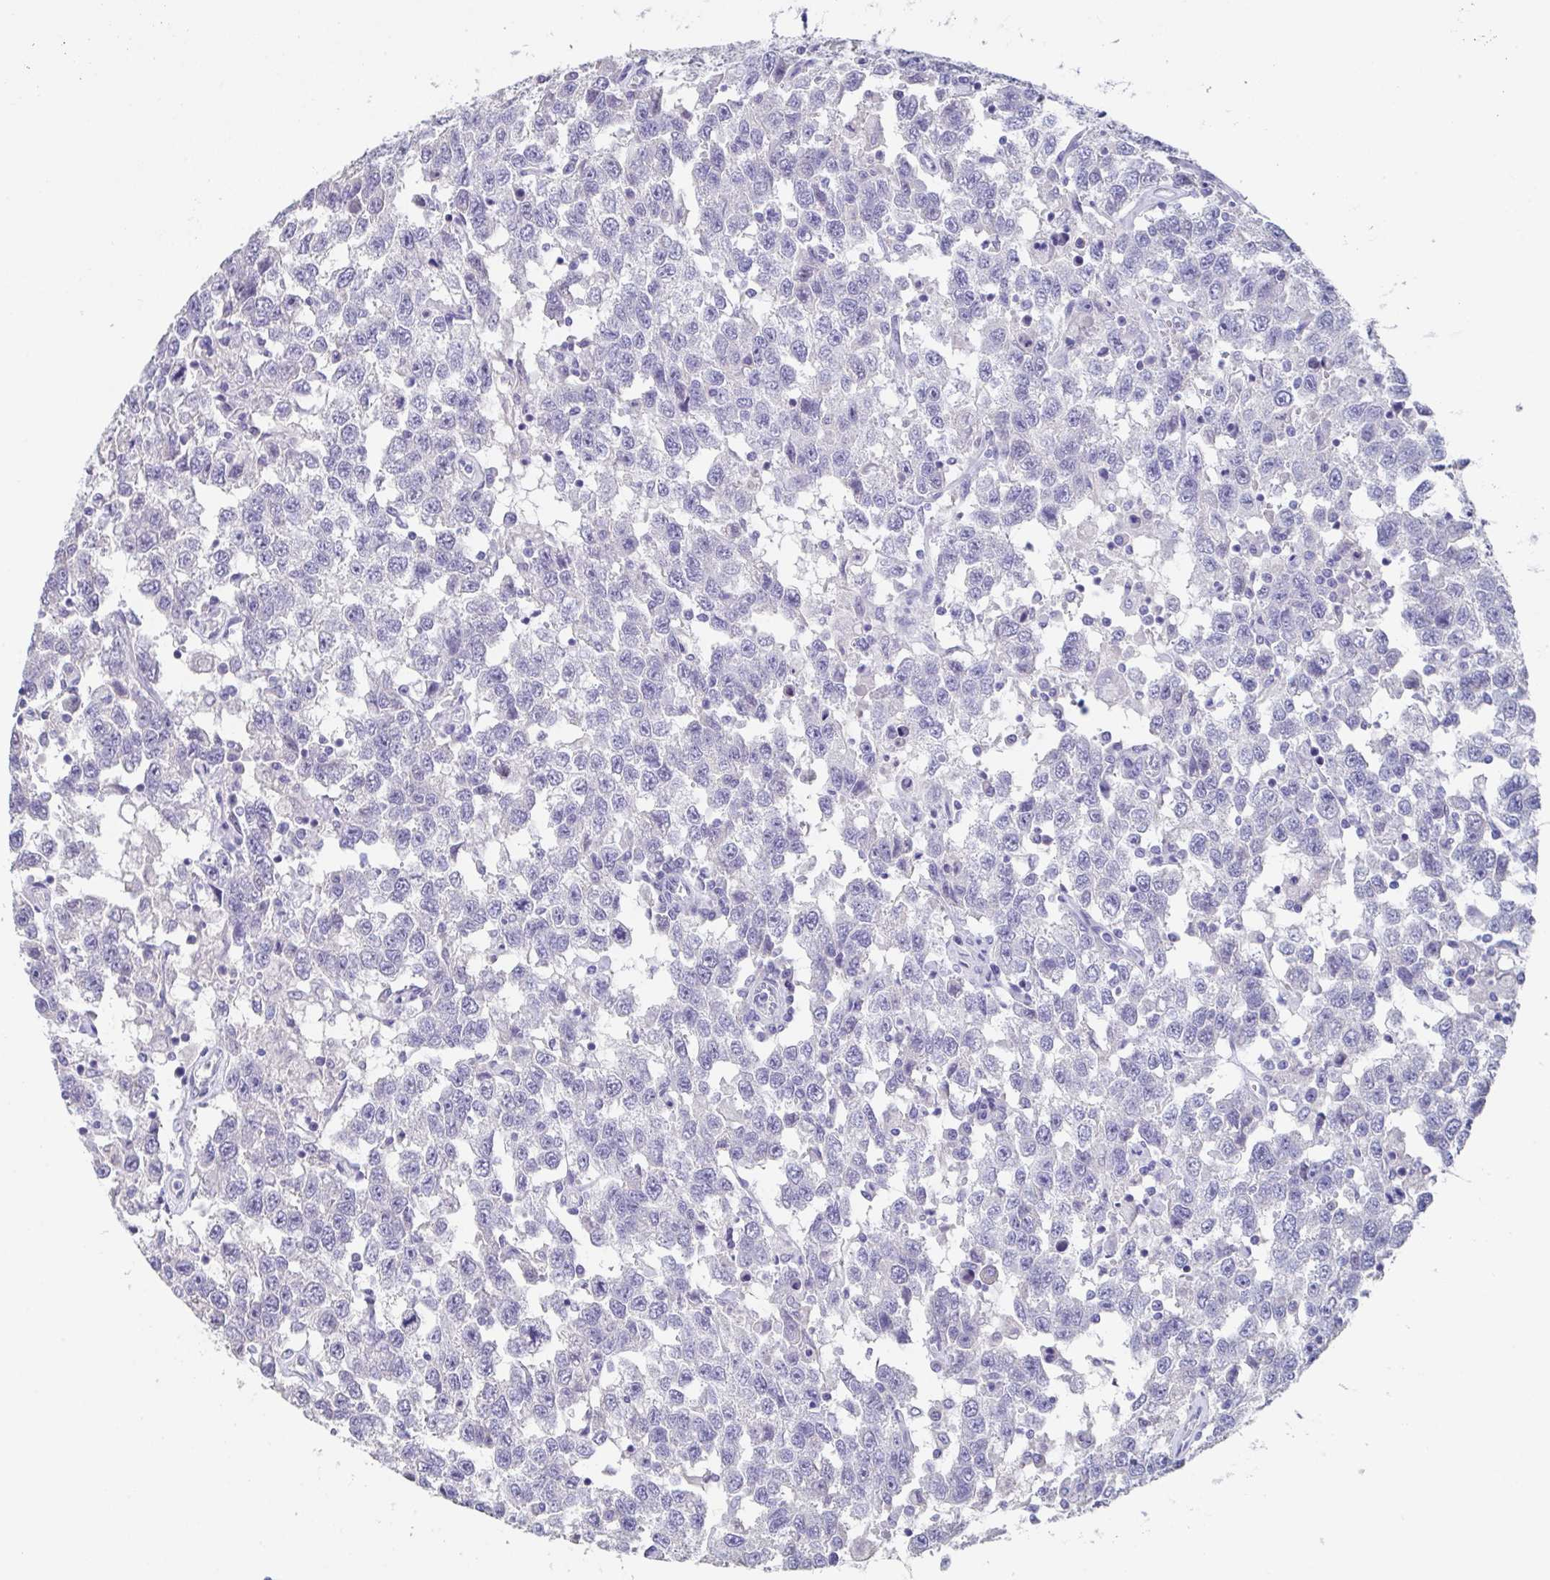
{"staining": {"intensity": "negative", "quantity": "none", "location": "none"}, "tissue": "testis cancer", "cell_type": "Tumor cells", "image_type": "cancer", "snomed": [{"axis": "morphology", "description": "Seminoma, NOS"}, {"axis": "topography", "description": "Testis"}], "caption": "Immunohistochemistry image of neoplastic tissue: human seminoma (testis) stained with DAB (3,3'-diaminobenzidine) exhibits no significant protein expression in tumor cells.", "gene": "SLC44A4", "patient": {"sex": "male", "age": 41}}